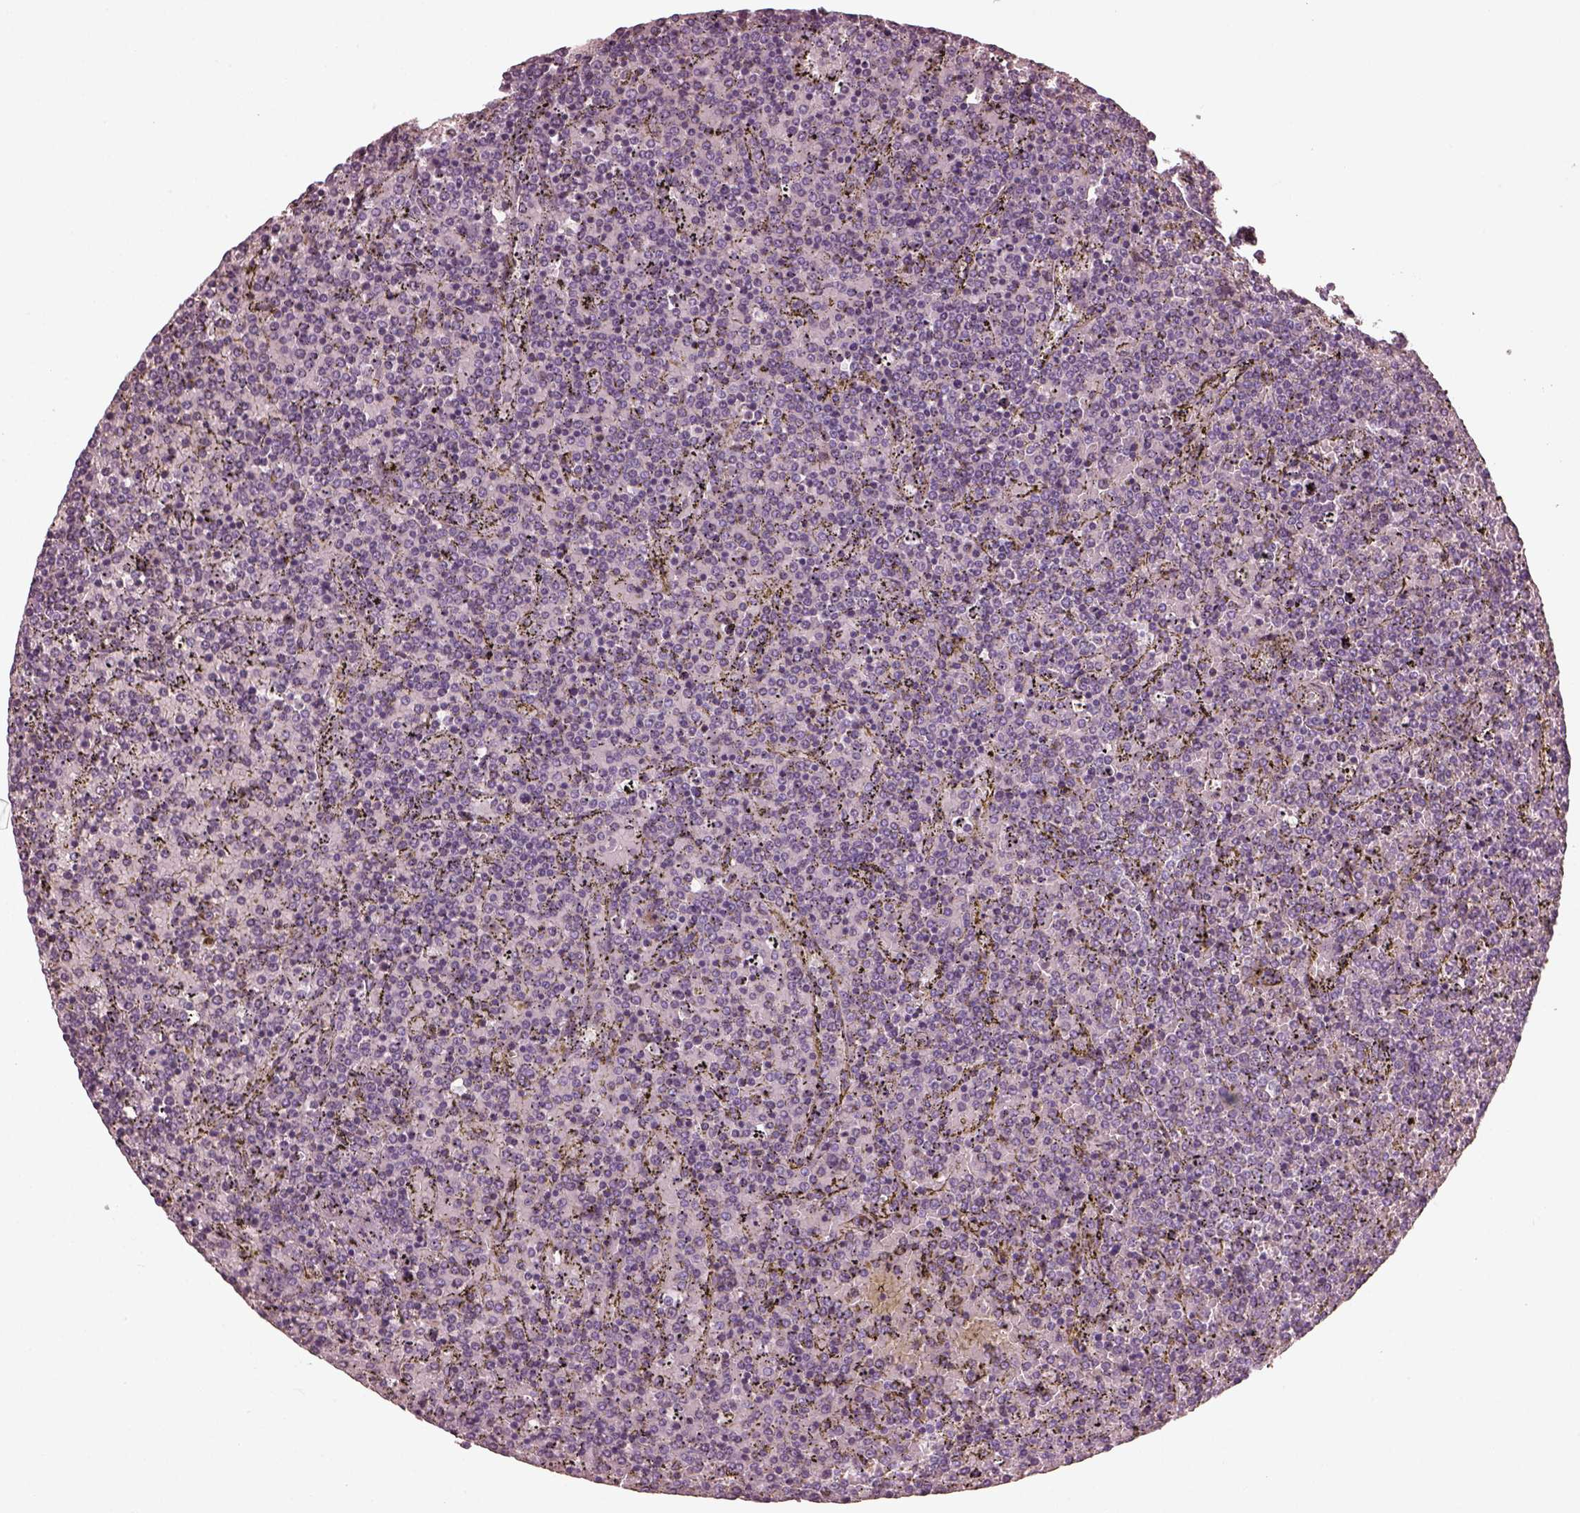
{"staining": {"intensity": "negative", "quantity": "none", "location": "none"}, "tissue": "lymphoma", "cell_type": "Tumor cells", "image_type": "cancer", "snomed": [{"axis": "morphology", "description": "Malignant lymphoma, non-Hodgkin's type, Low grade"}, {"axis": "topography", "description": "Spleen"}], "caption": "Immunohistochemical staining of malignant lymphoma, non-Hodgkin's type (low-grade) demonstrates no significant positivity in tumor cells.", "gene": "OPTC", "patient": {"sex": "female", "age": 77}}